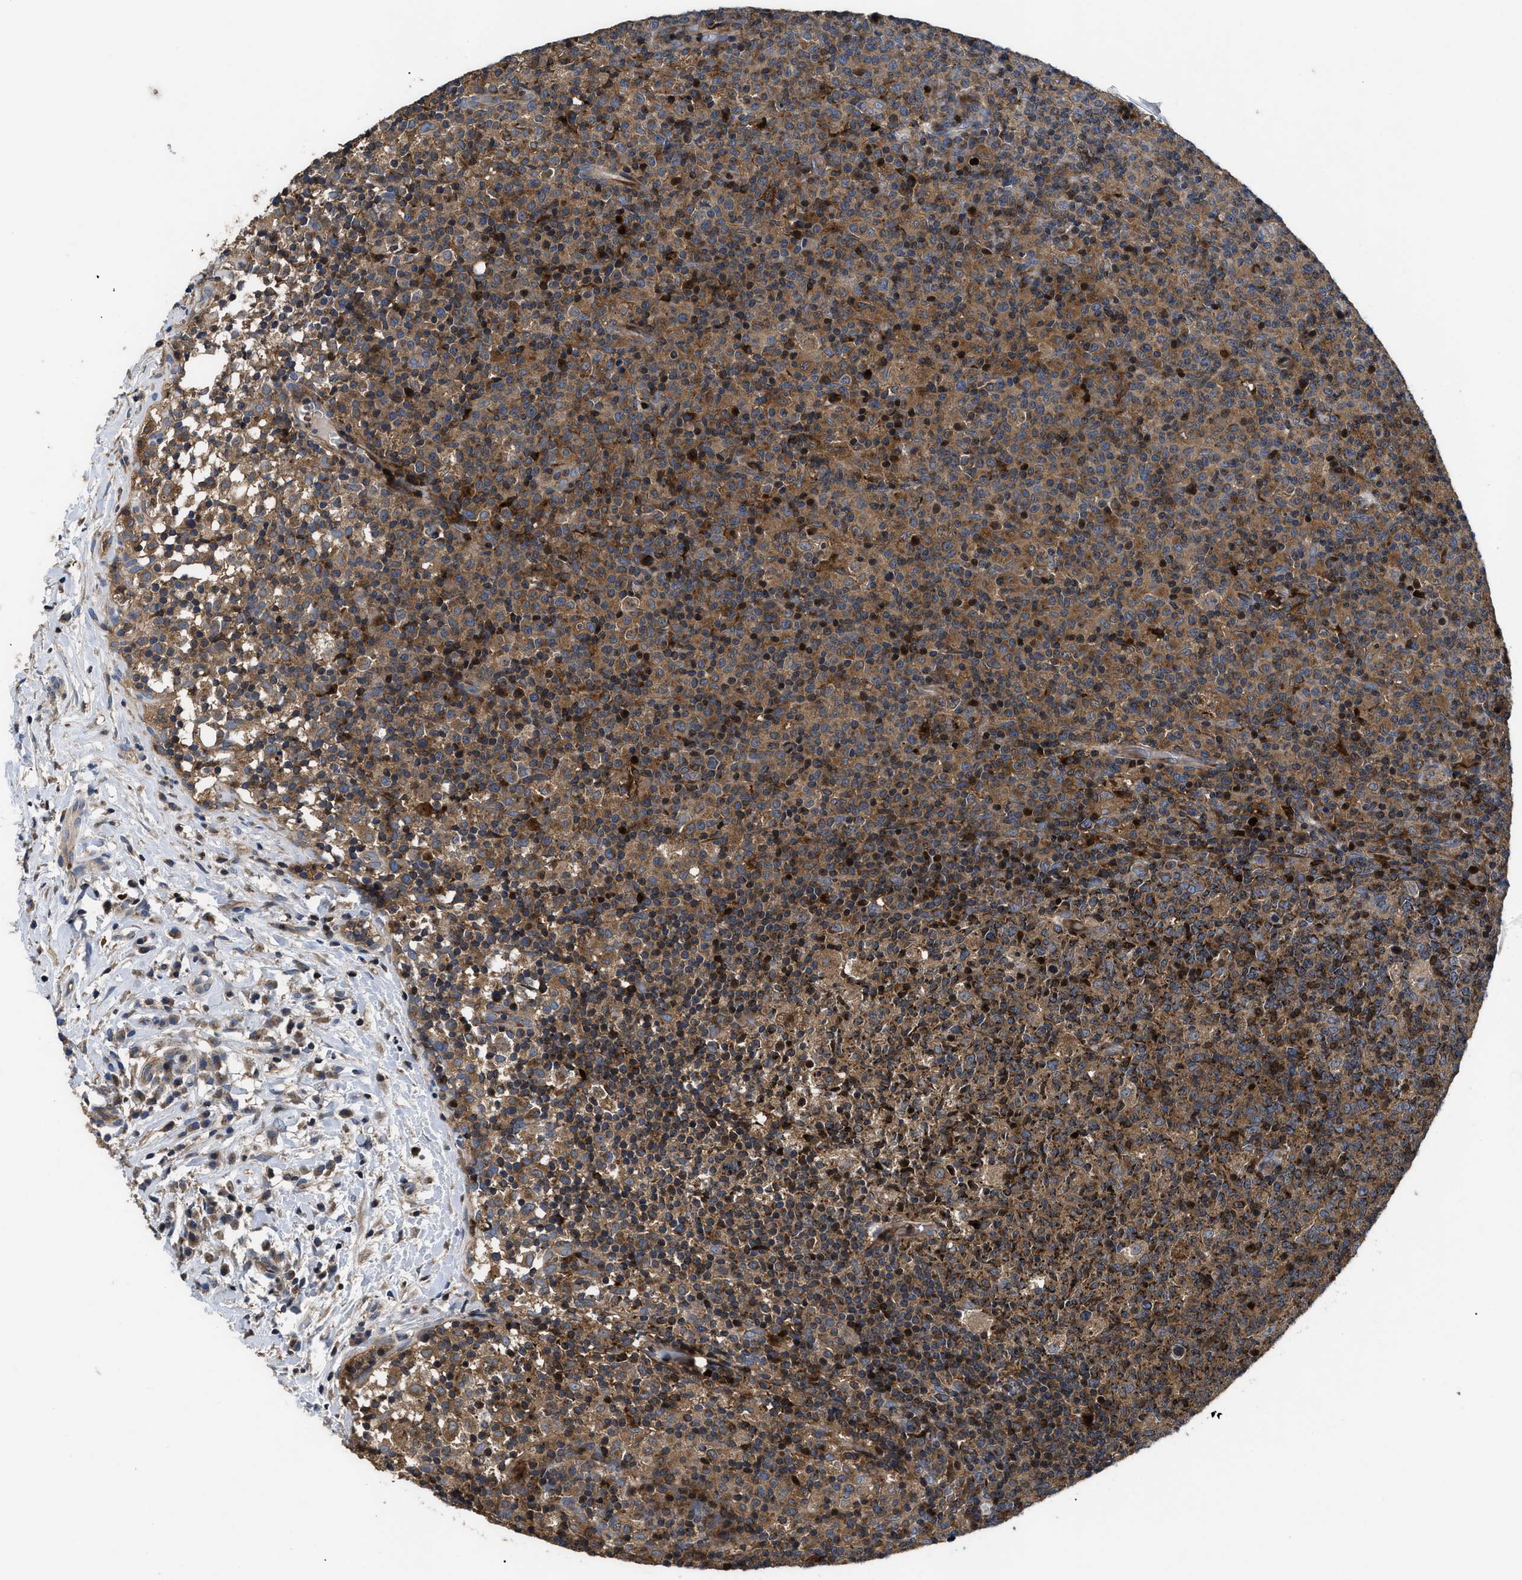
{"staining": {"intensity": "moderate", "quantity": ">75%", "location": "cytoplasmic/membranous"}, "tissue": "lymph node", "cell_type": "Germinal center cells", "image_type": "normal", "snomed": [{"axis": "morphology", "description": "Normal tissue, NOS"}, {"axis": "morphology", "description": "Inflammation, NOS"}, {"axis": "topography", "description": "Lymph node"}], "caption": "Moderate cytoplasmic/membranous positivity for a protein is seen in about >75% of germinal center cells of benign lymph node using immunohistochemistry.", "gene": "YBEY", "patient": {"sex": "male", "age": 55}}